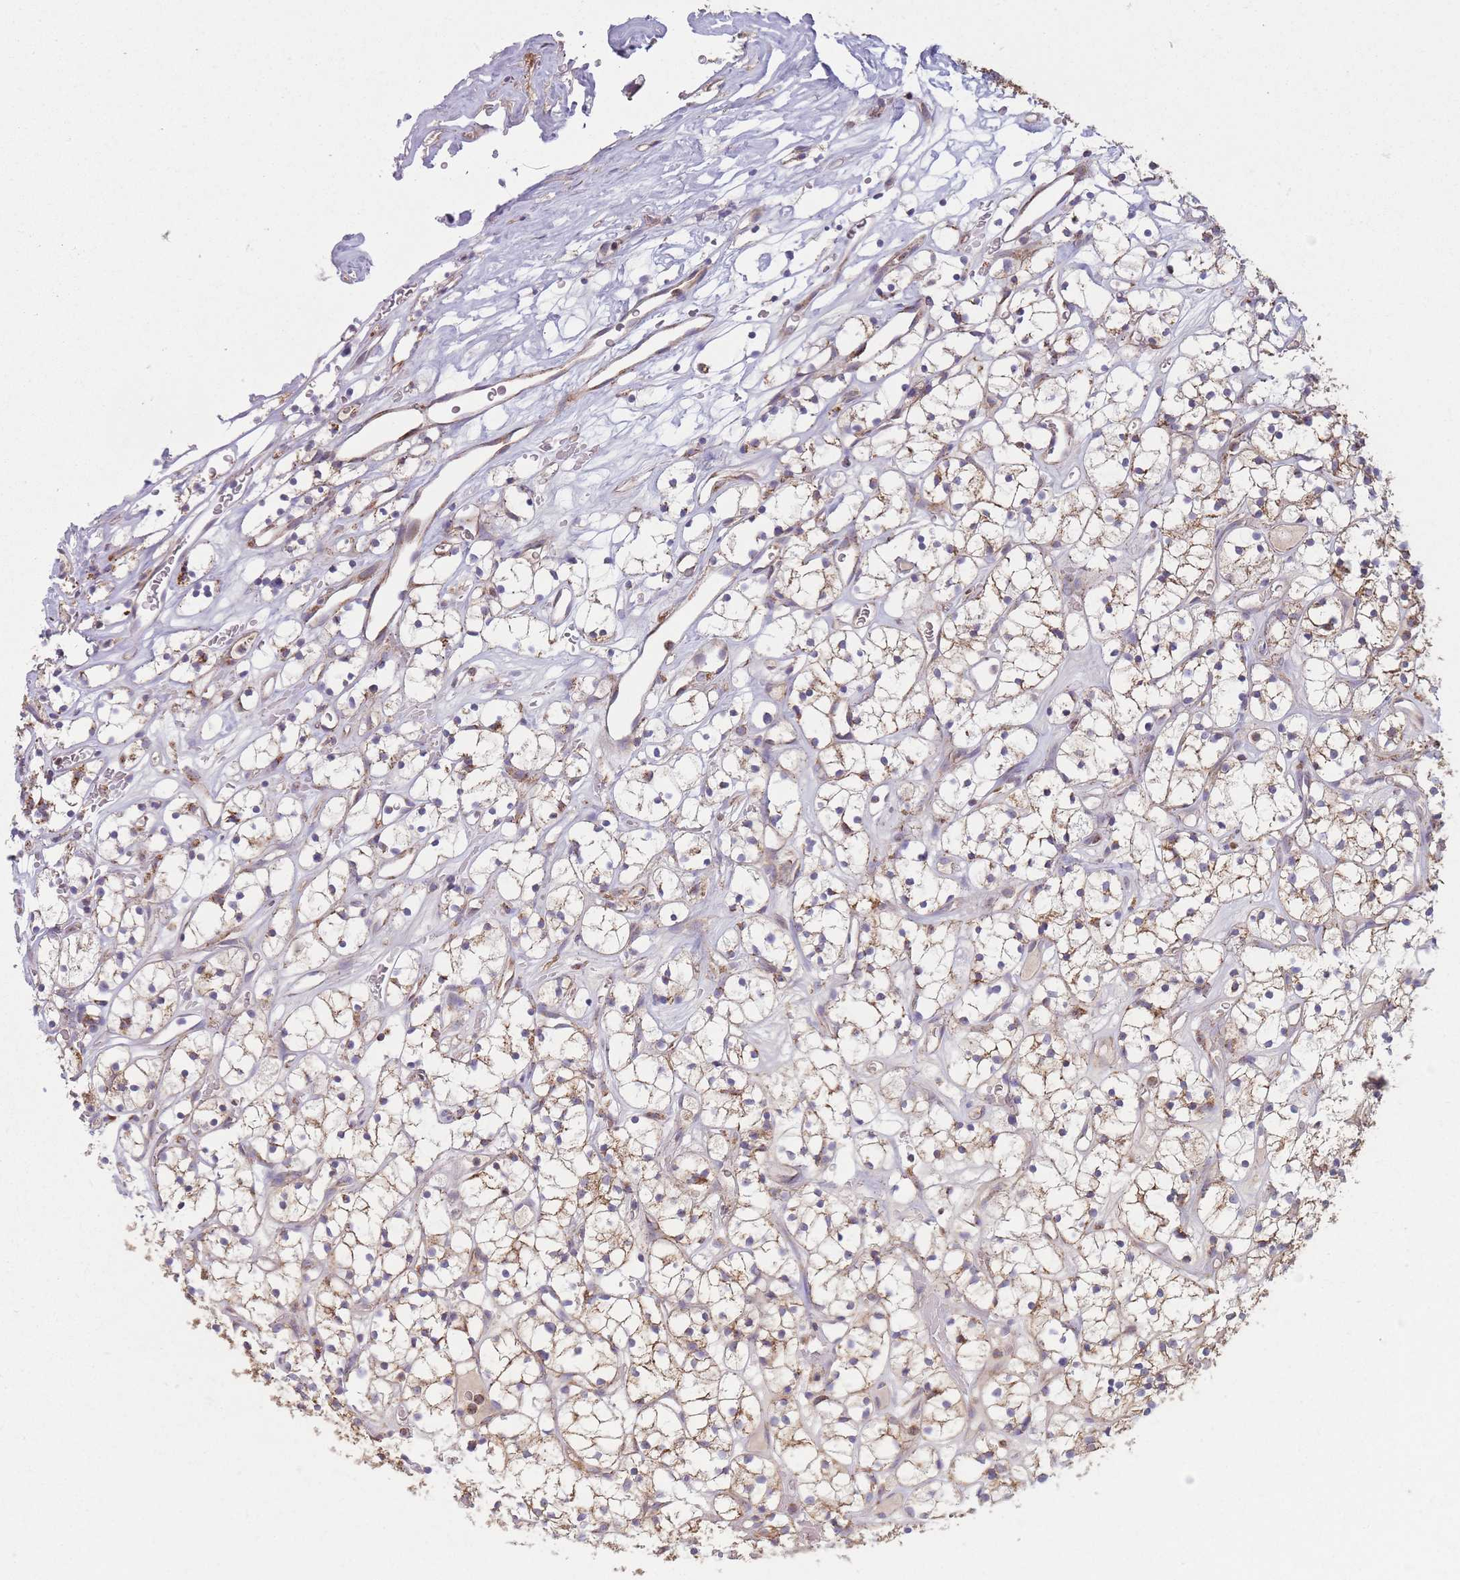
{"staining": {"intensity": "moderate", "quantity": ">75%", "location": "cytoplasmic/membranous"}, "tissue": "renal cancer", "cell_type": "Tumor cells", "image_type": "cancer", "snomed": [{"axis": "morphology", "description": "Adenocarcinoma, NOS"}, {"axis": "topography", "description": "Kidney"}], "caption": "Immunohistochemistry (DAB) staining of adenocarcinoma (renal) displays moderate cytoplasmic/membranous protein positivity in about >75% of tumor cells.", "gene": "KIF16B", "patient": {"sex": "female", "age": 64}}